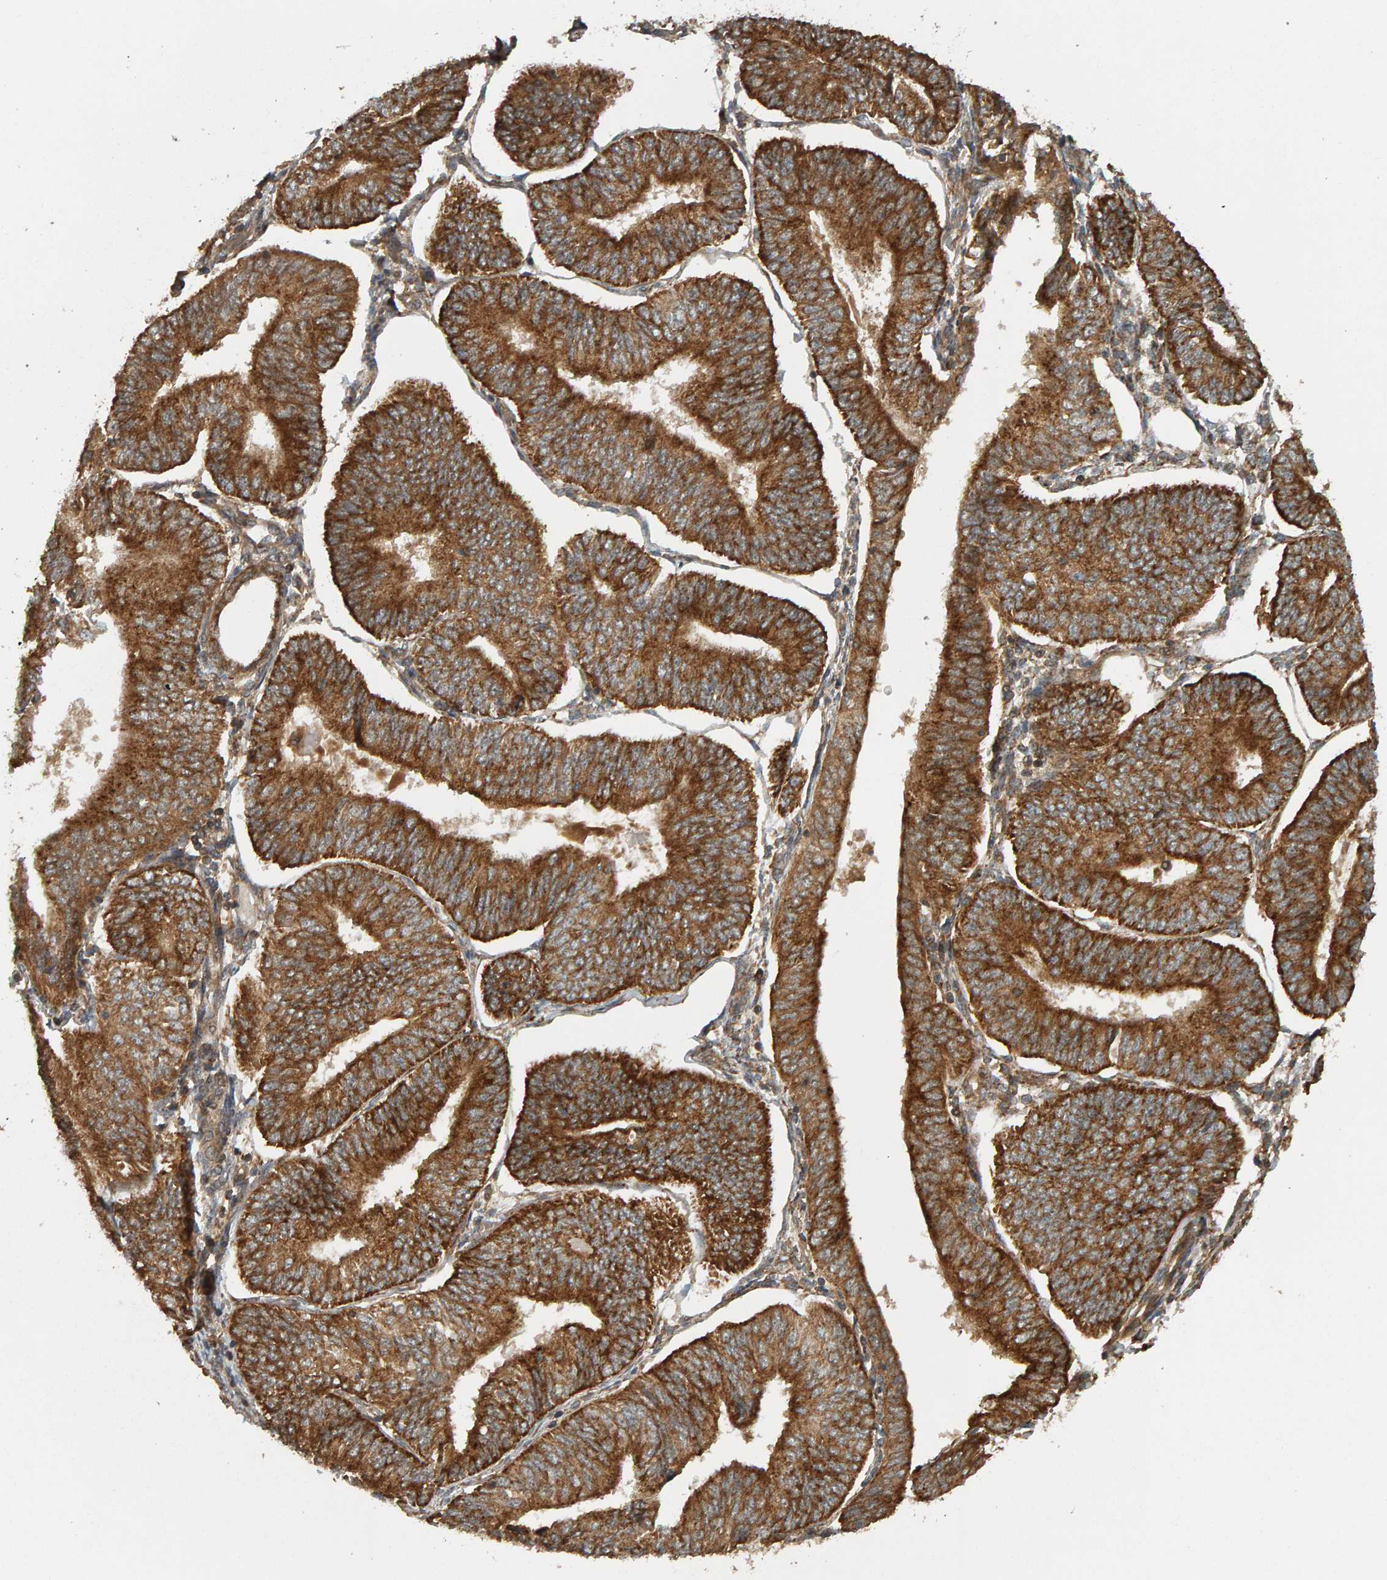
{"staining": {"intensity": "strong", "quantity": ">75%", "location": "cytoplasmic/membranous"}, "tissue": "endometrial cancer", "cell_type": "Tumor cells", "image_type": "cancer", "snomed": [{"axis": "morphology", "description": "Adenocarcinoma, NOS"}, {"axis": "topography", "description": "Endometrium"}], "caption": "Adenocarcinoma (endometrial) stained with a protein marker exhibits strong staining in tumor cells.", "gene": "ZFAND1", "patient": {"sex": "female", "age": 58}}